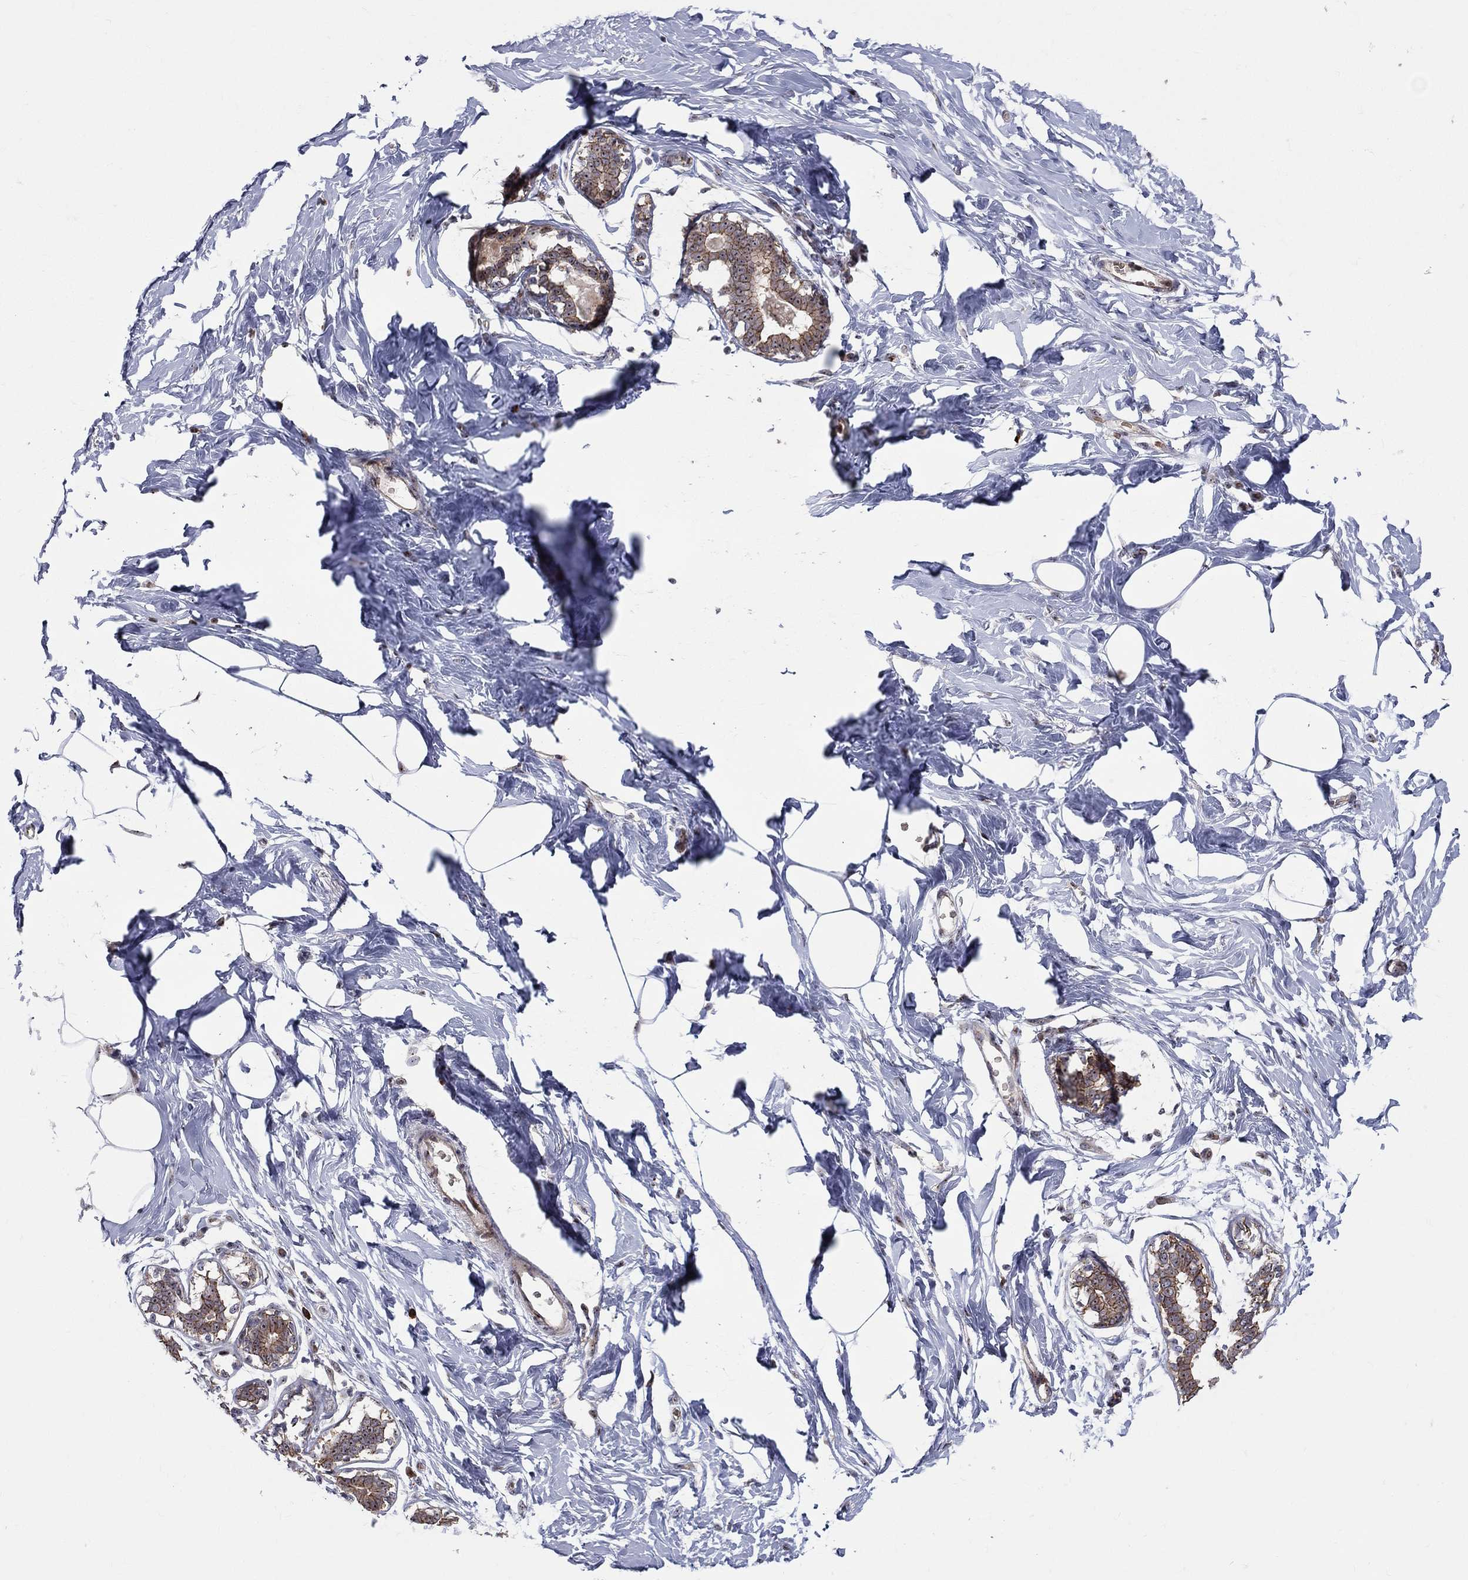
{"staining": {"intensity": "negative", "quantity": "none", "location": "none"}, "tissue": "breast", "cell_type": "Adipocytes", "image_type": "normal", "snomed": [{"axis": "morphology", "description": "Normal tissue, NOS"}, {"axis": "morphology", "description": "Lobular carcinoma, in situ"}, {"axis": "topography", "description": "Breast"}], "caption": "A micrograph of breast stained for a protein reveals no brown staining in adipocytes.", "gene": "VHL", "patient": {"sex": "female", "age": 35}}